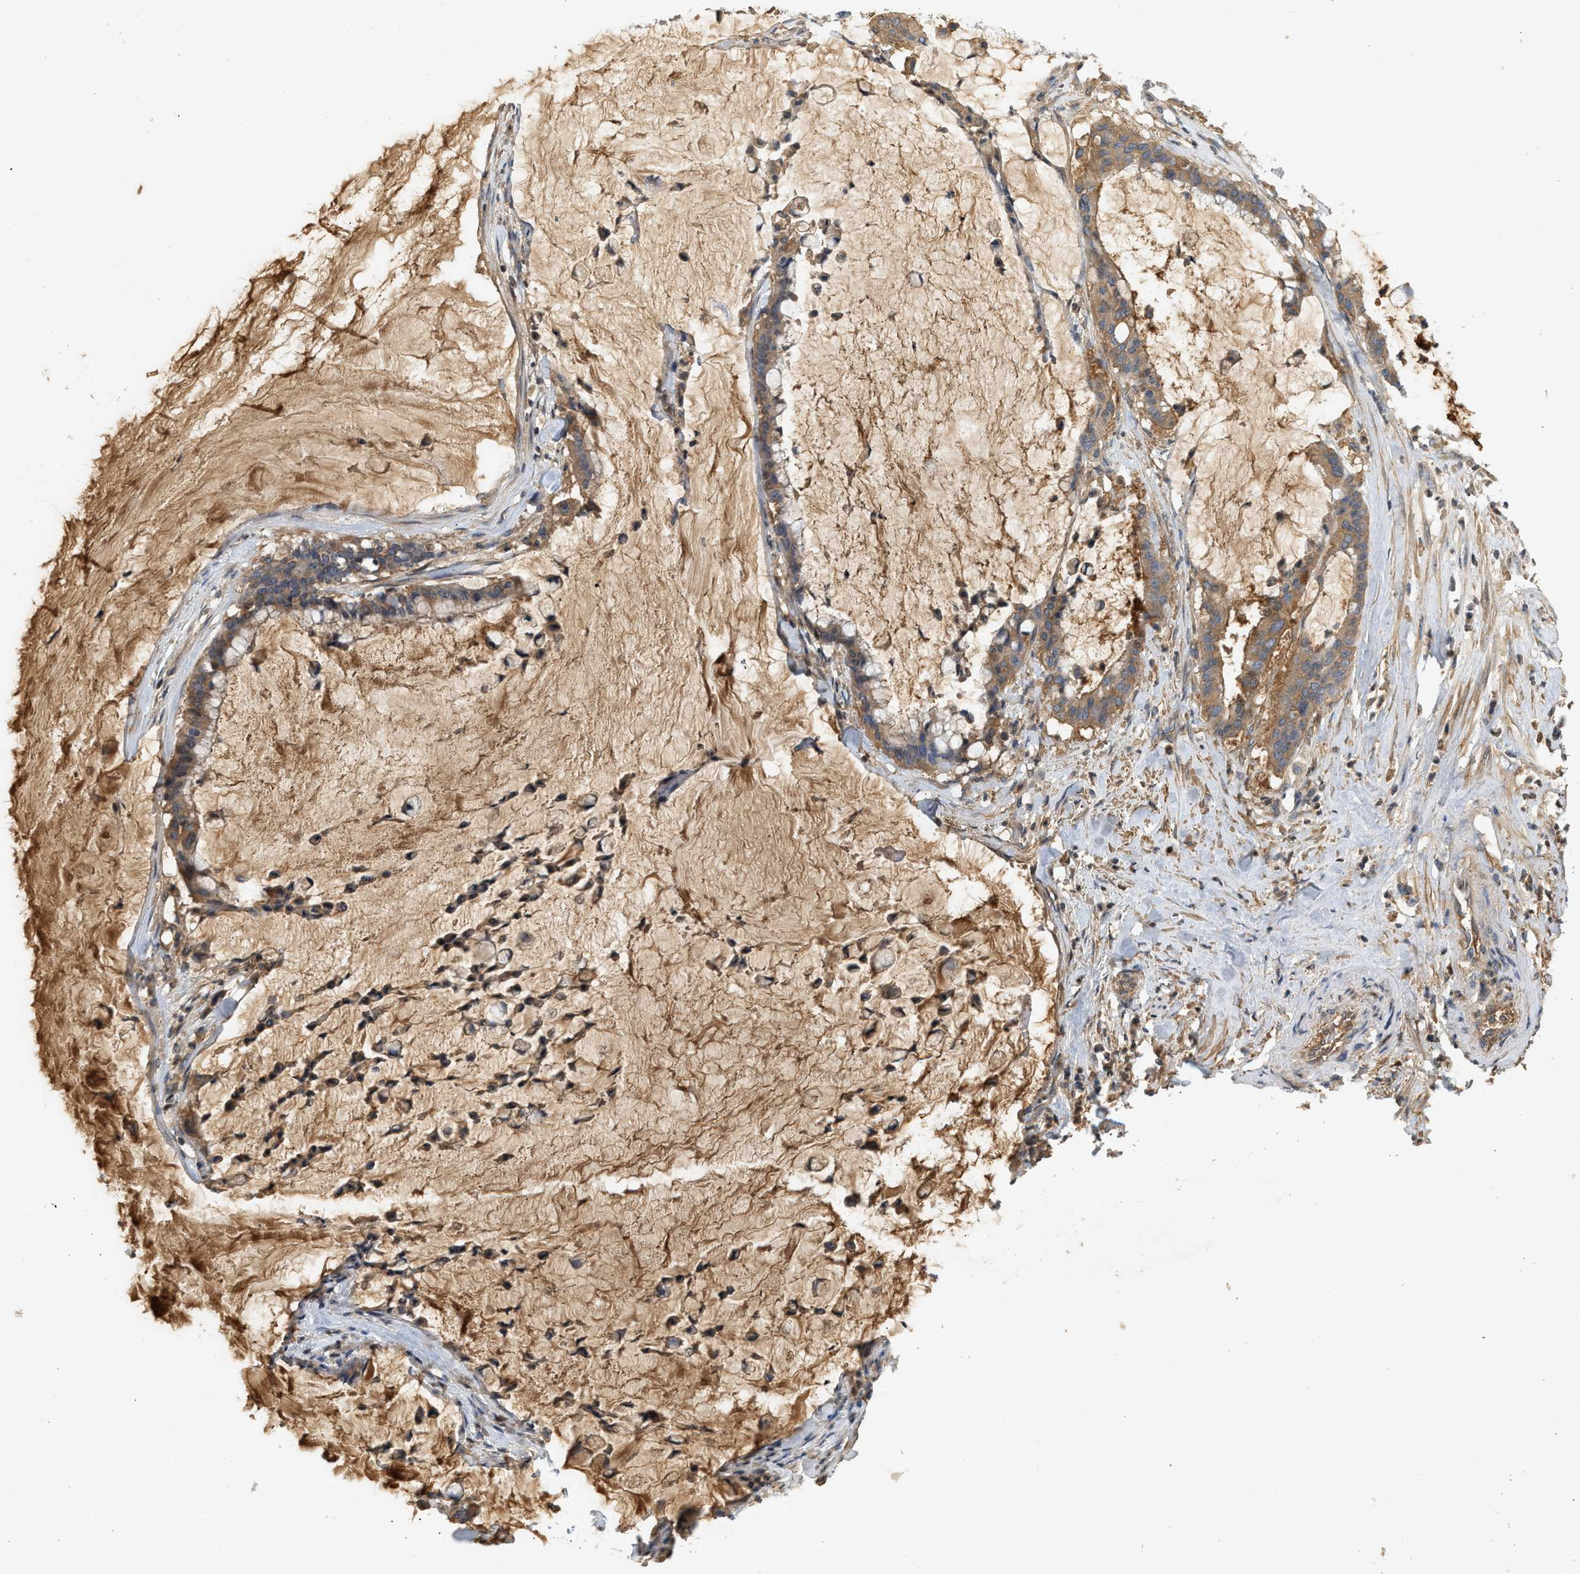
{"staining": {"intensity": "moderate", "quantity": ">75%", "location": "cytoplasmic/membranous"}, "tissue": "pancreatic cancer", "cell_type": "Tumor cells", "image_type": "cancer", "snomed": [{"axis": "morphology", "description": "Adenocarcinoma, NOS"}, {"axis": "topography", "description": "Pancreas"}], "caption": "The micrograph displays staining of adenocarcinoma (pancreatic), revealing moderate cytoplasmic/membranous protein staining (brown color) within tumor cells.", "gene": "F8", "patient": {"sex": "male", "age": 41}}